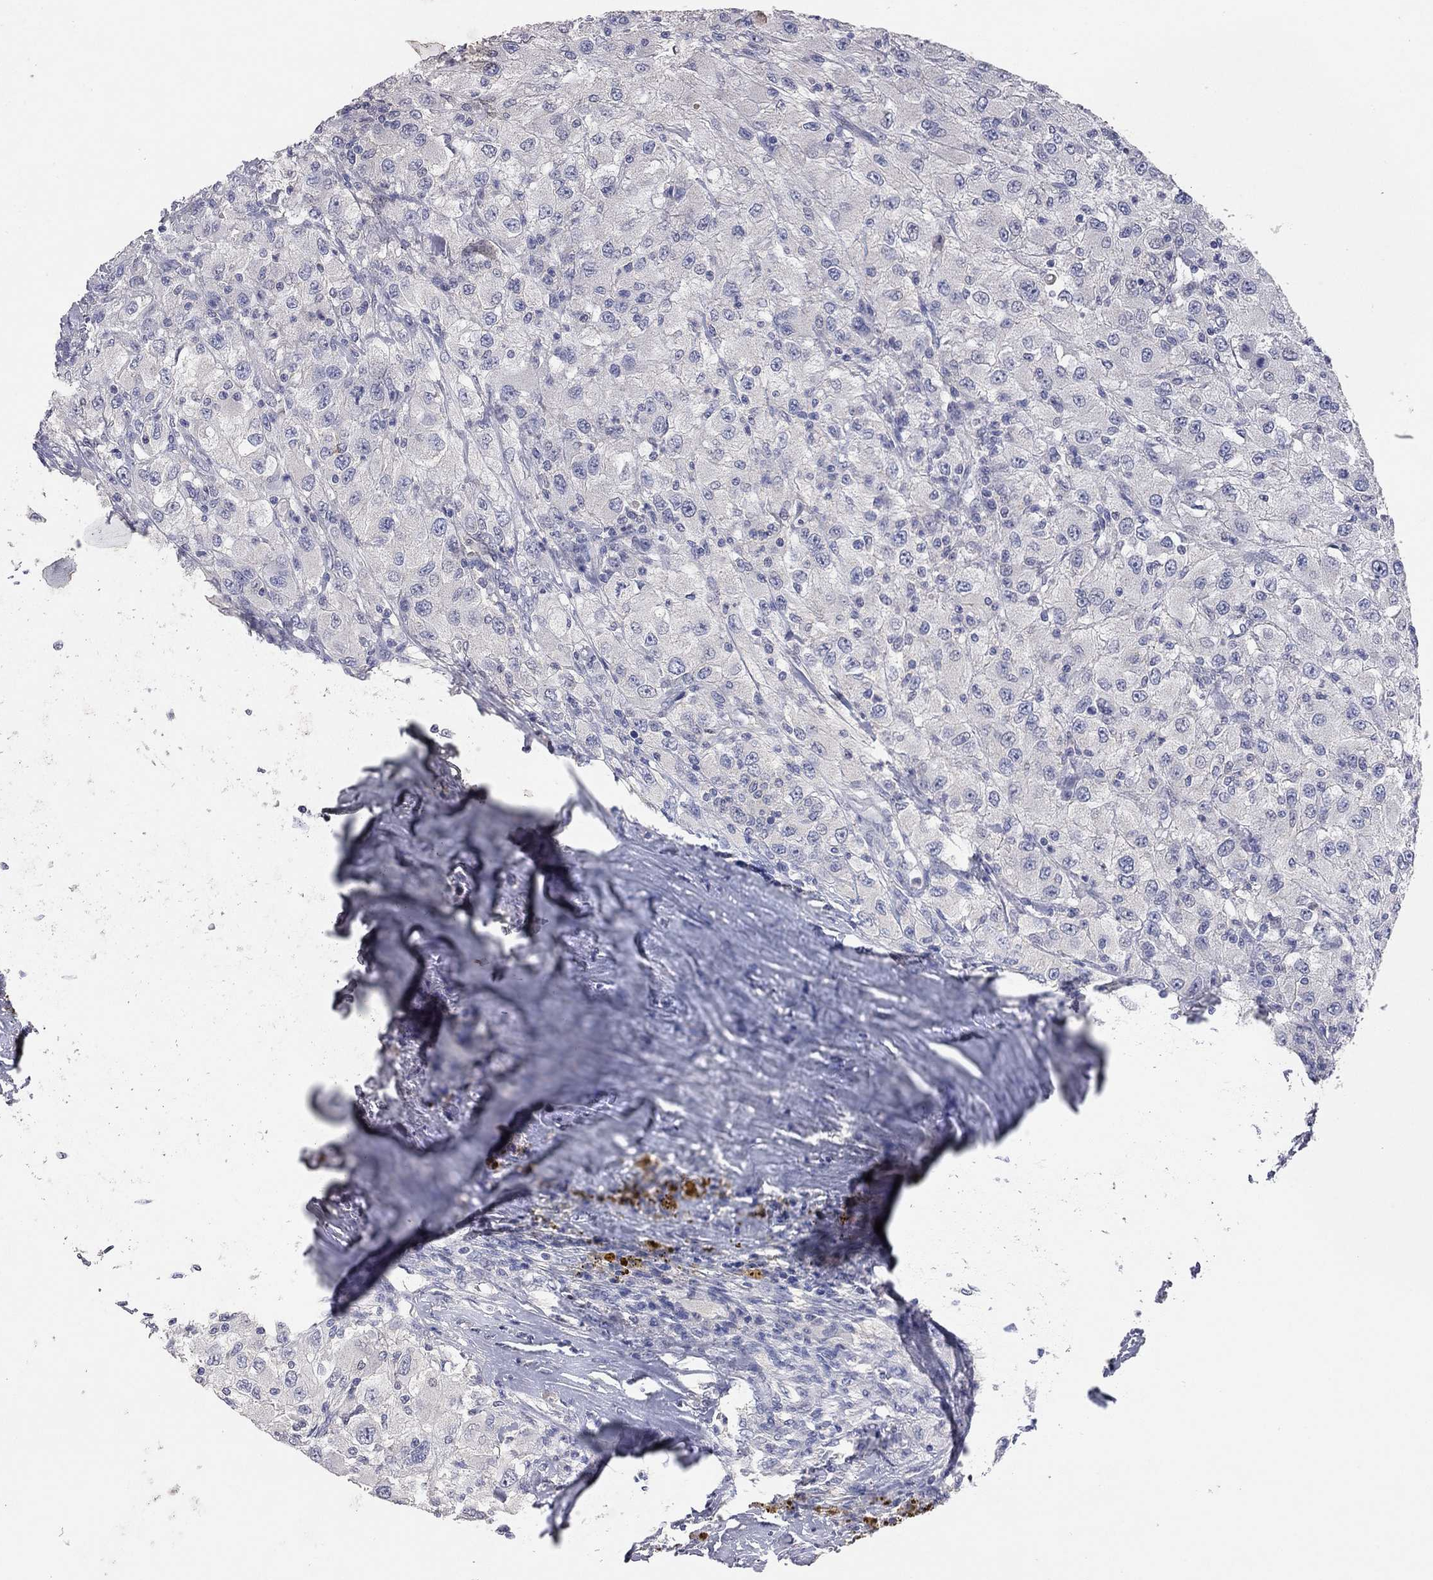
{"staining": {"intensity": "negative", "quantity": "none", "location": "none"}, "tissue": "renal cancer", "cell_type": "Tumor cells", "image_type": "cancer", "snomed": [{"axis": "morphology", "description": "Adenocarcinoma, NOS"}, {"axis": "topography", "description": "Kidney"}], "caption": "Micrograph shows no protein staining in tumor cells of renal cancer (adenocarcinoma) tissue.", "gene": "MMP13", "patient": {"sex": "female", "age": 67}}